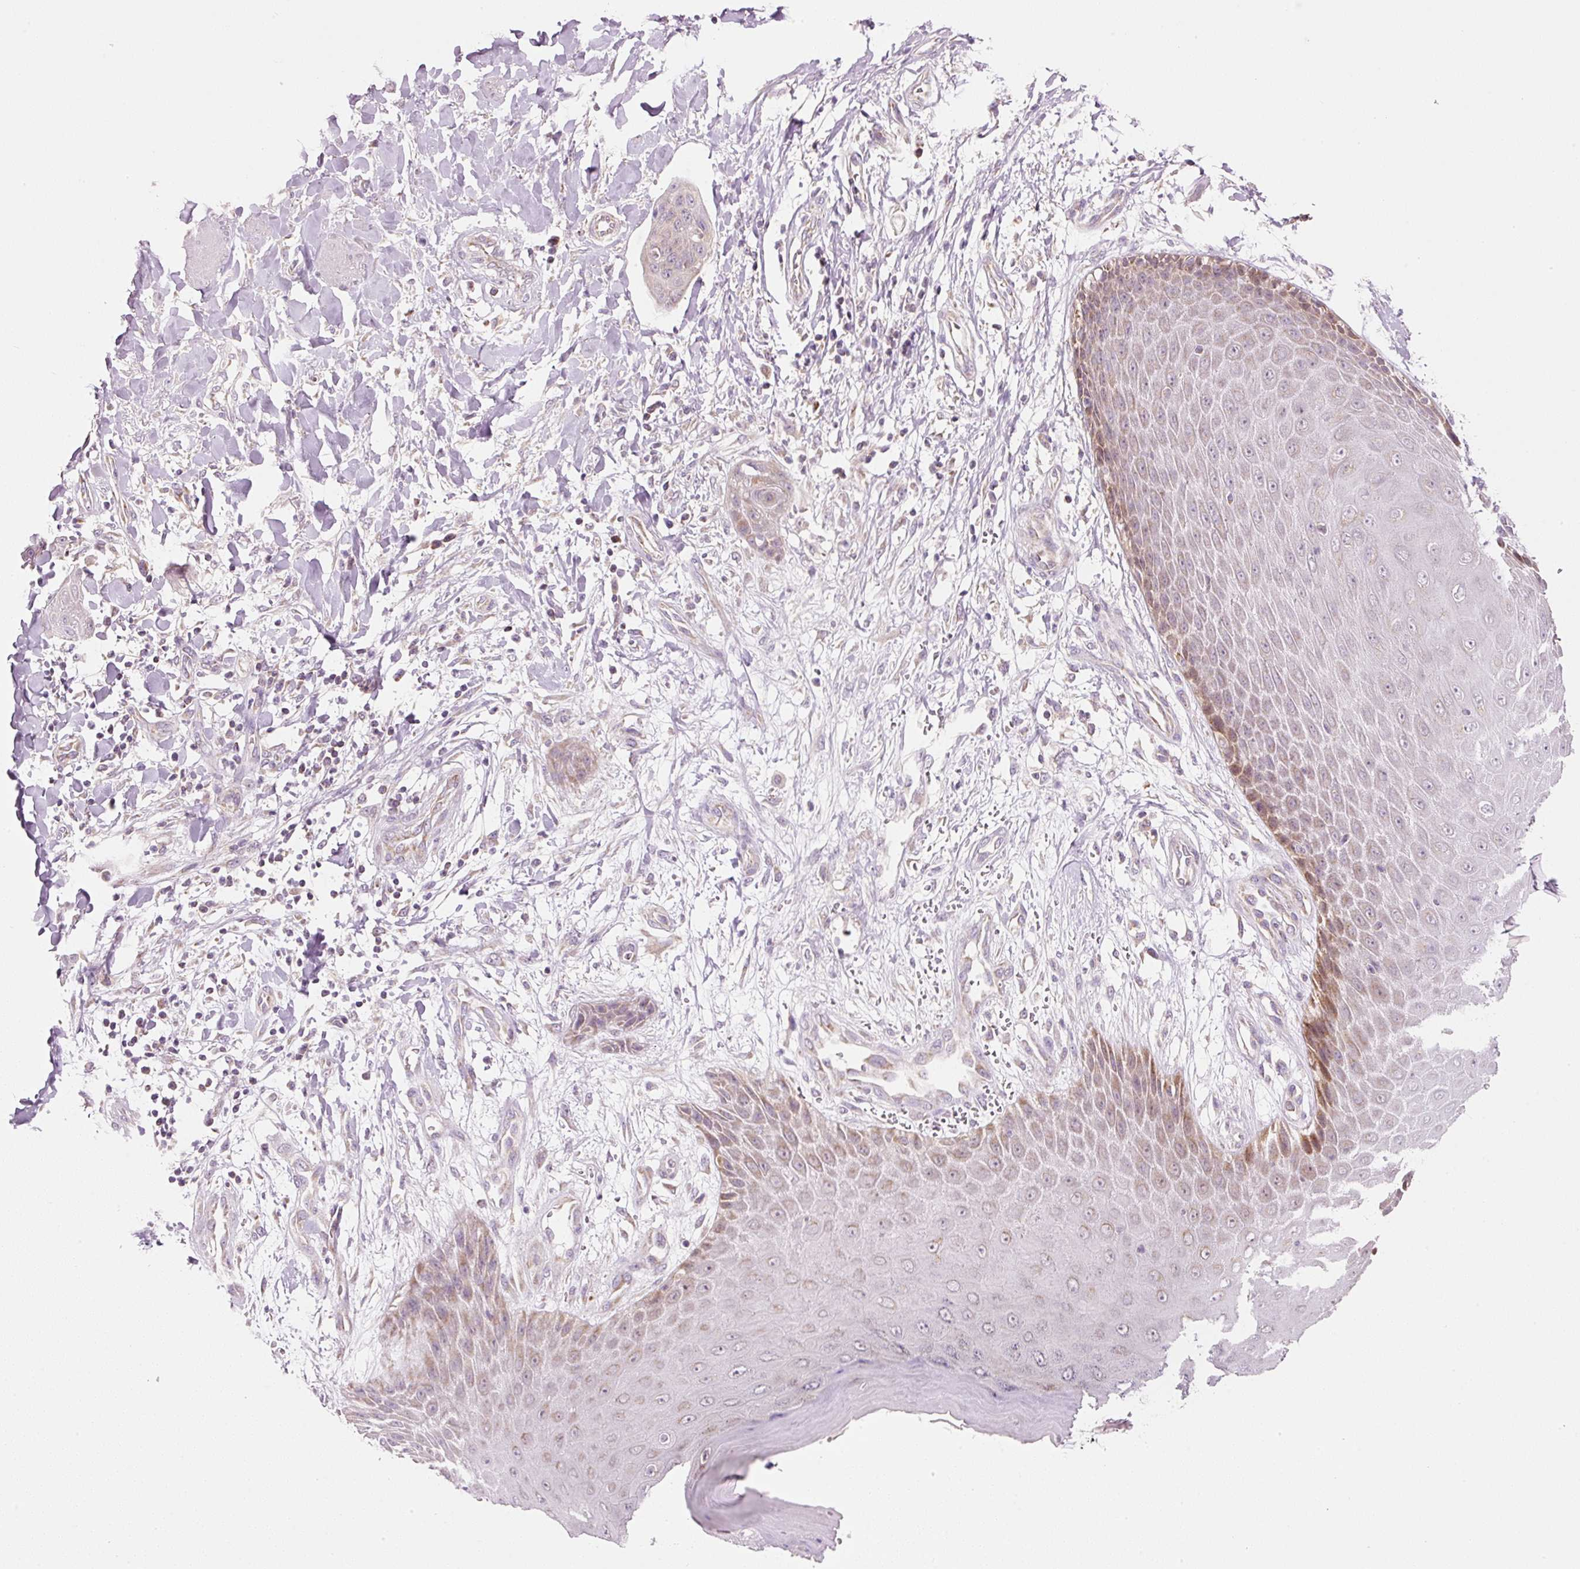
{"staining": {"intensity": "moderate", "quantity": "<25%", "location": "cytoplasmic/membranous"}, "tissue": "skin cancer", "cell_type": "Tumor cells", "image_type": "cancer", "snomed": [{"axis": "morphology", "description": "Squamous cell carcinoma, NOS"}, {"axis": "topography", "description": "Skin"}, {"axis": "topography", "description": "Vulva"}], "caption": "About <25% of tumor cells in human skin cancer display moderate cytoplasmic/membranous protein staining as visualized by brown immunohistochemical staining.", "gene": "FAM78B", "patient": {"sex": "female", "age": 85}}